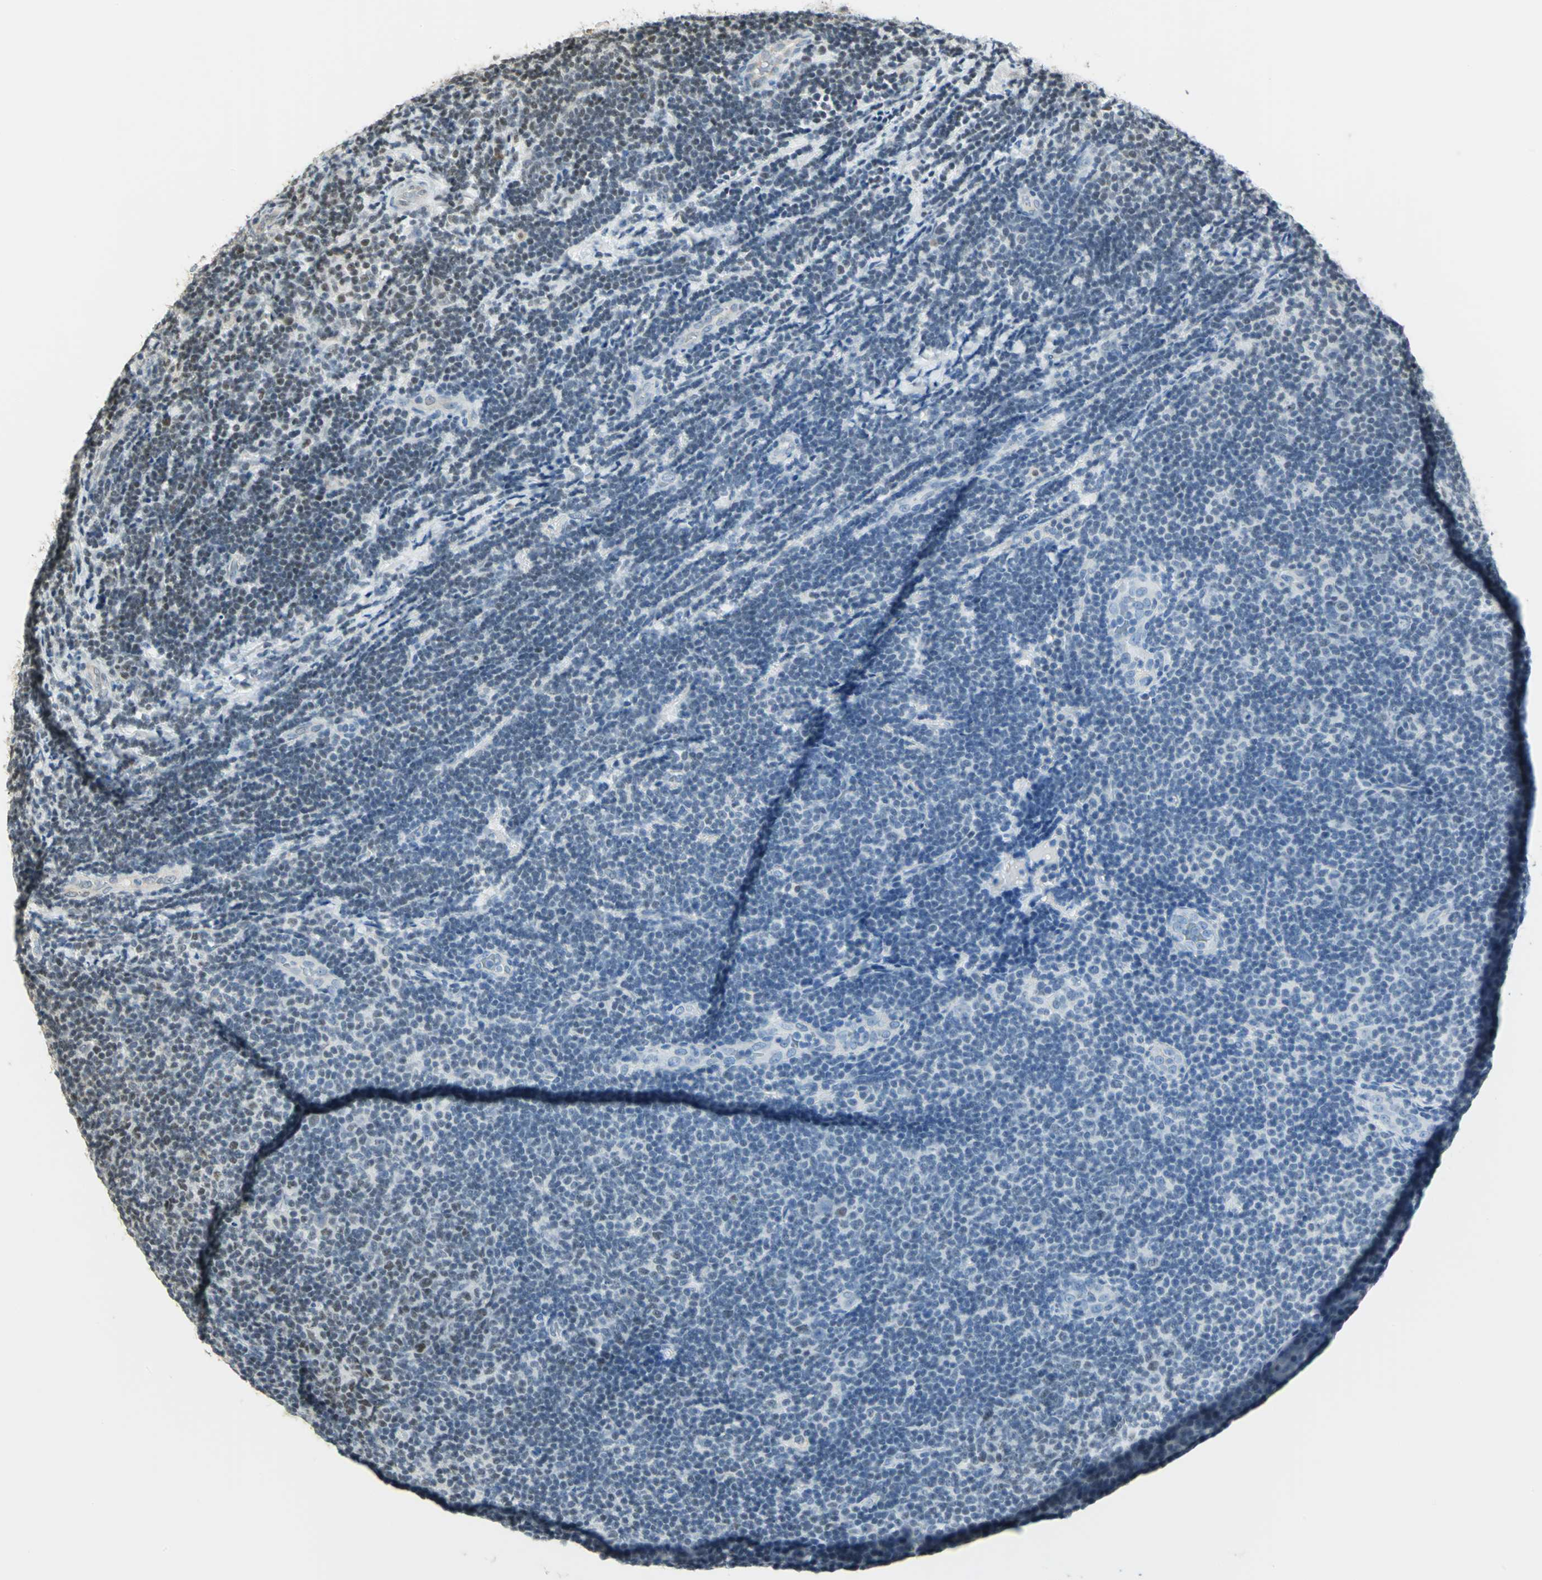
{"staining": {"intensity": "weak", "quantity": "<25%", "location": "nuclear"}, "tissue": "lymphoma", "cell_type": "Tumor cells", "image_type": "cancer", "snomed": [{"axis": "morphology", "description": "Malignant lymphoma, non-Hodgkin's type, Low grade"}, {"axis": "topography", "description": "Lymph node"}], "caption": "Immunohistochemistry (IHC) histopathology image of neoplastic tissue: lymphoma stained with DAB (3,3'-diaminobenzidine) shows no significant protein expression in tumor cells.", "gene": "ELF1", "patient": {"sex": "male", "age": 83}}